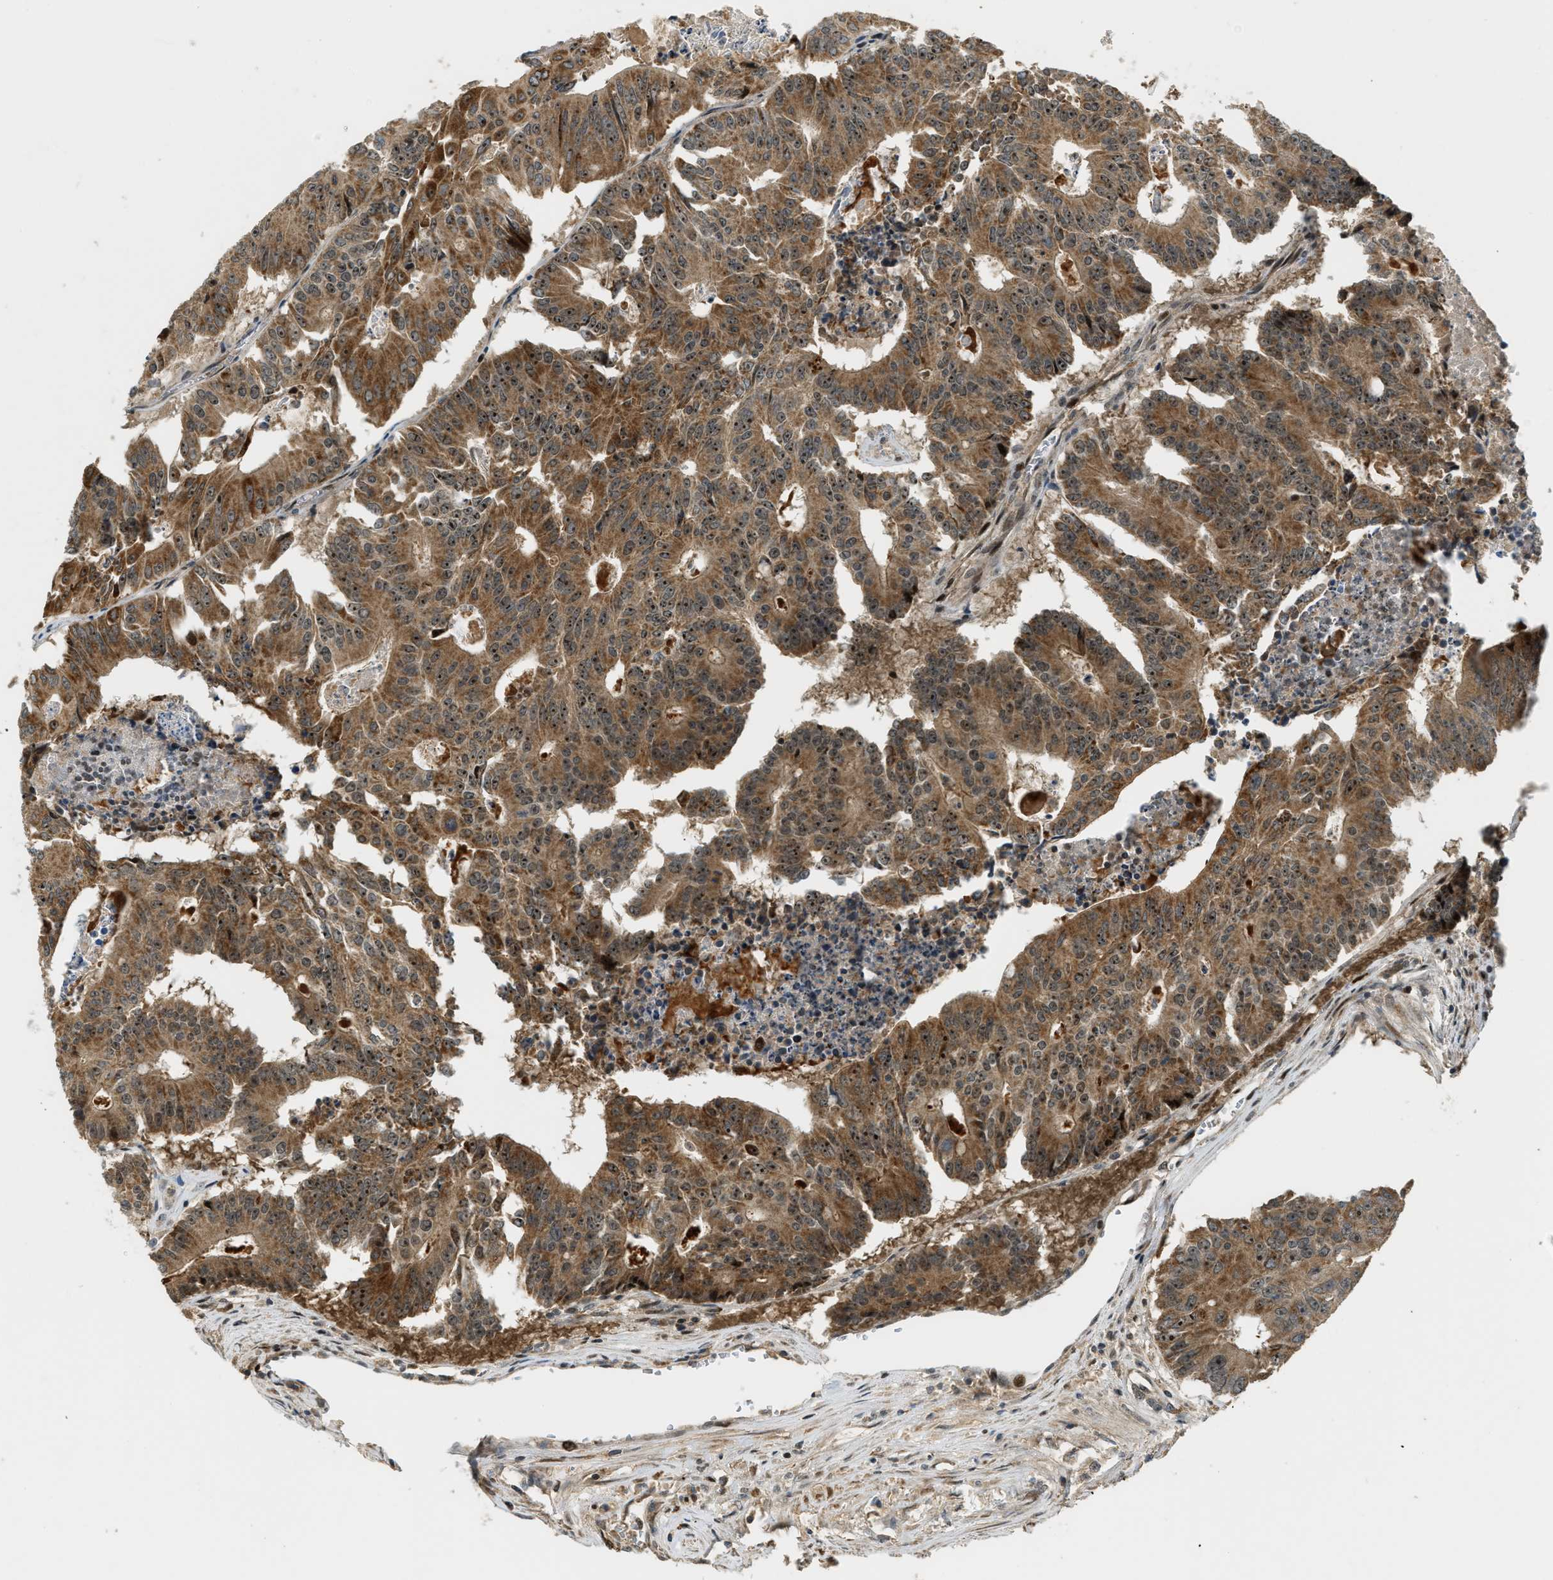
{"staining": {"intensity": "moderate", "quantity": ">75%", "location": "cytoplasmic/membranous"}, "tissue": "colorectal cancer", "cell_type": "Tumor cells", "image_type": "cancer", "snomed": [{"axis": "morphology", "description": "Adenocarcinoma, NOS"}, {"axis": "topography", "description": "Colon"}], "caption": "Moderate cytoplasmic/membranous expression is identified in approximately >75% of tumor cells in colorectal adenocarcinoma.", "gene": "TRAPPC14", "patient": {"sex": "male", "age": 87}}